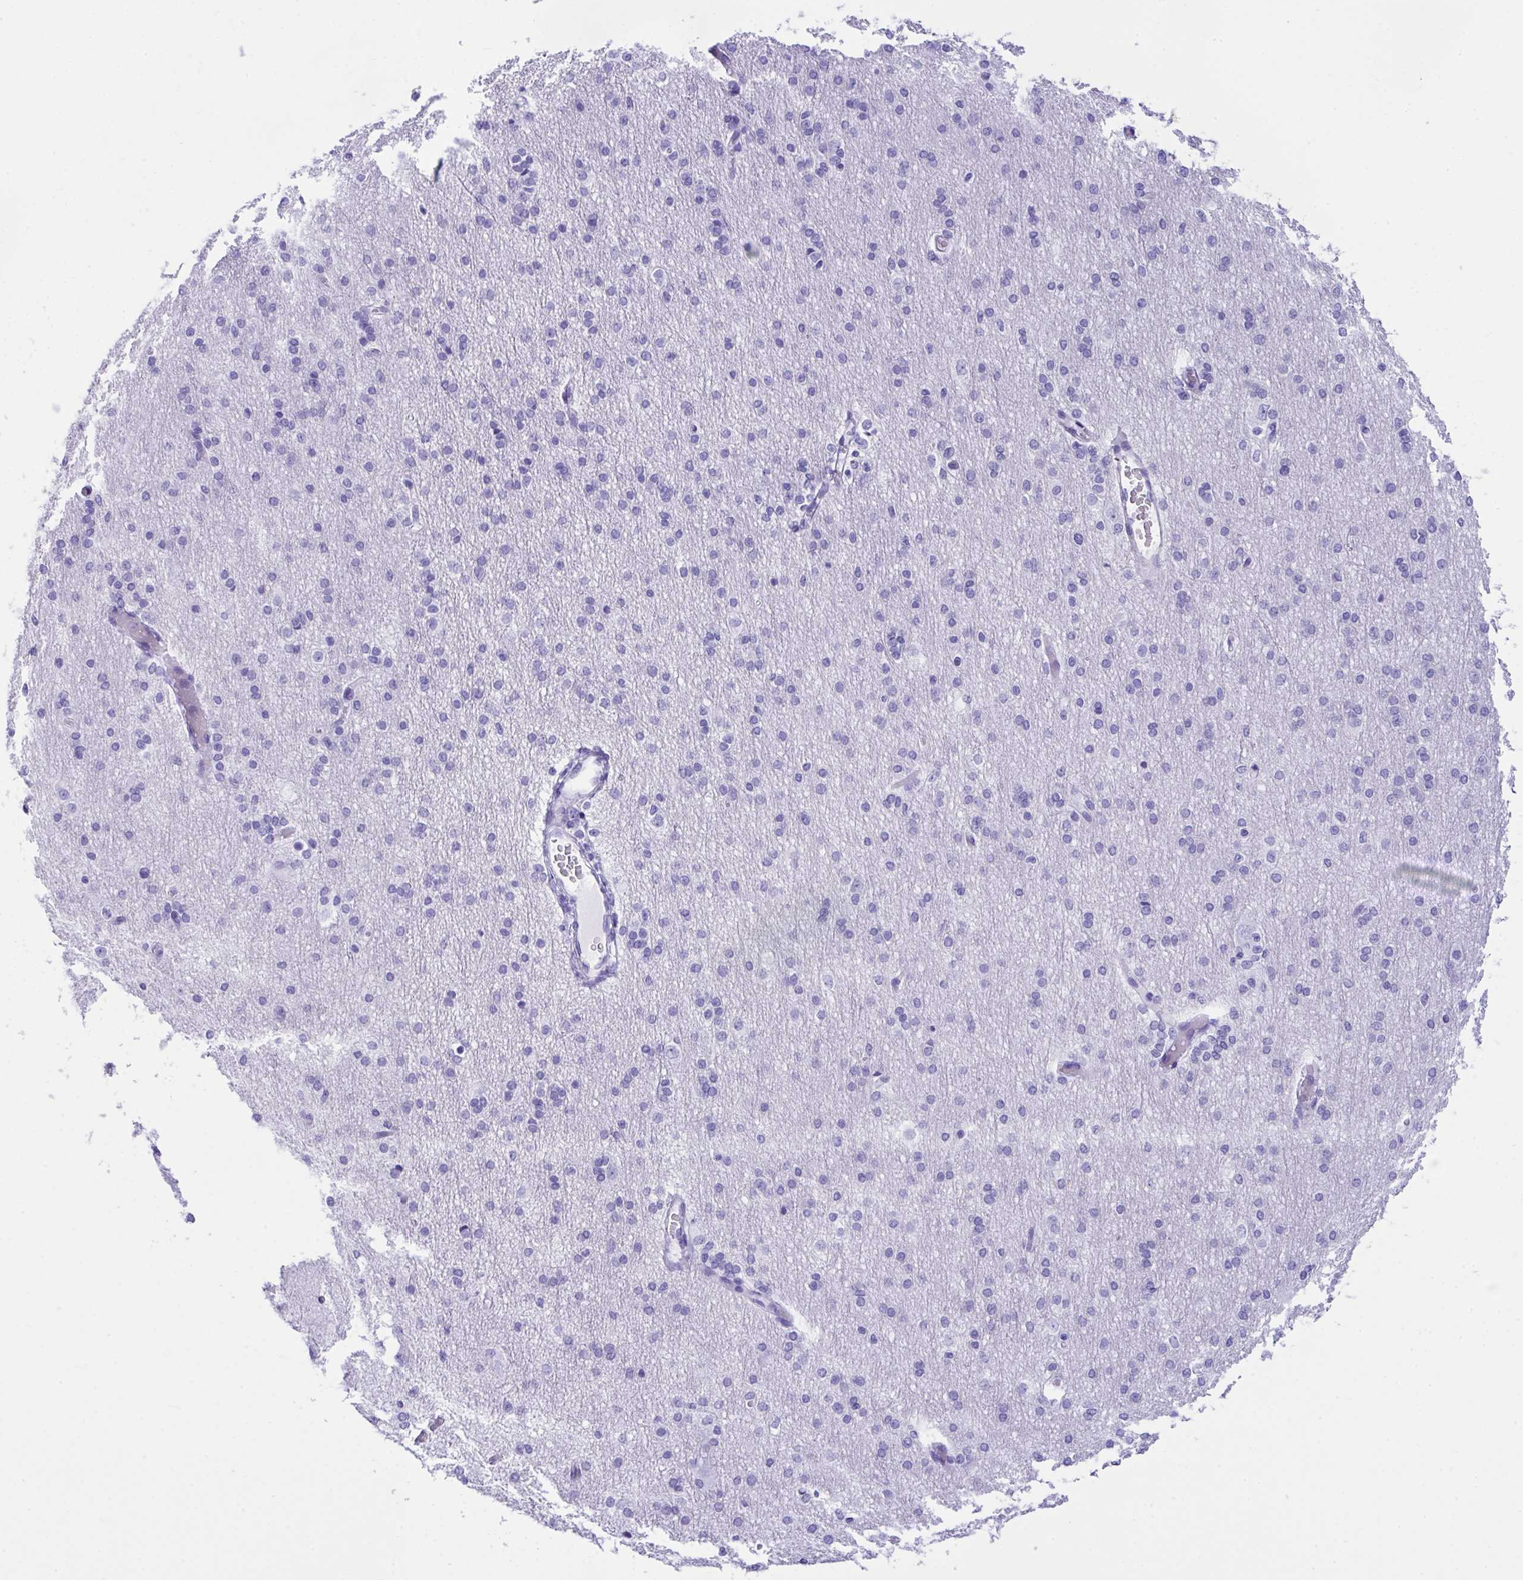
{"staining": {"intensity": "negative", "quantity": "none", "location": "none"}, "tissue": "cerebral cortex", "cell_type": "Endothelial cells", "image_type": "normal", "snomed": [{"axis": "morphology", "description": "Normal tissue, NOS"}, {"axis": "morphology", "description": "Inflammation, NOS"}, {"axis": "topography", "description": "Cerebral cortex"}], "caption": "This is an immunohistochemistry micrograph of unremarkable cerebral cortex. There is no positivity in endothelial cells.", "gene": "BEST4", "patient": {"sex": "male", "age": 6}}